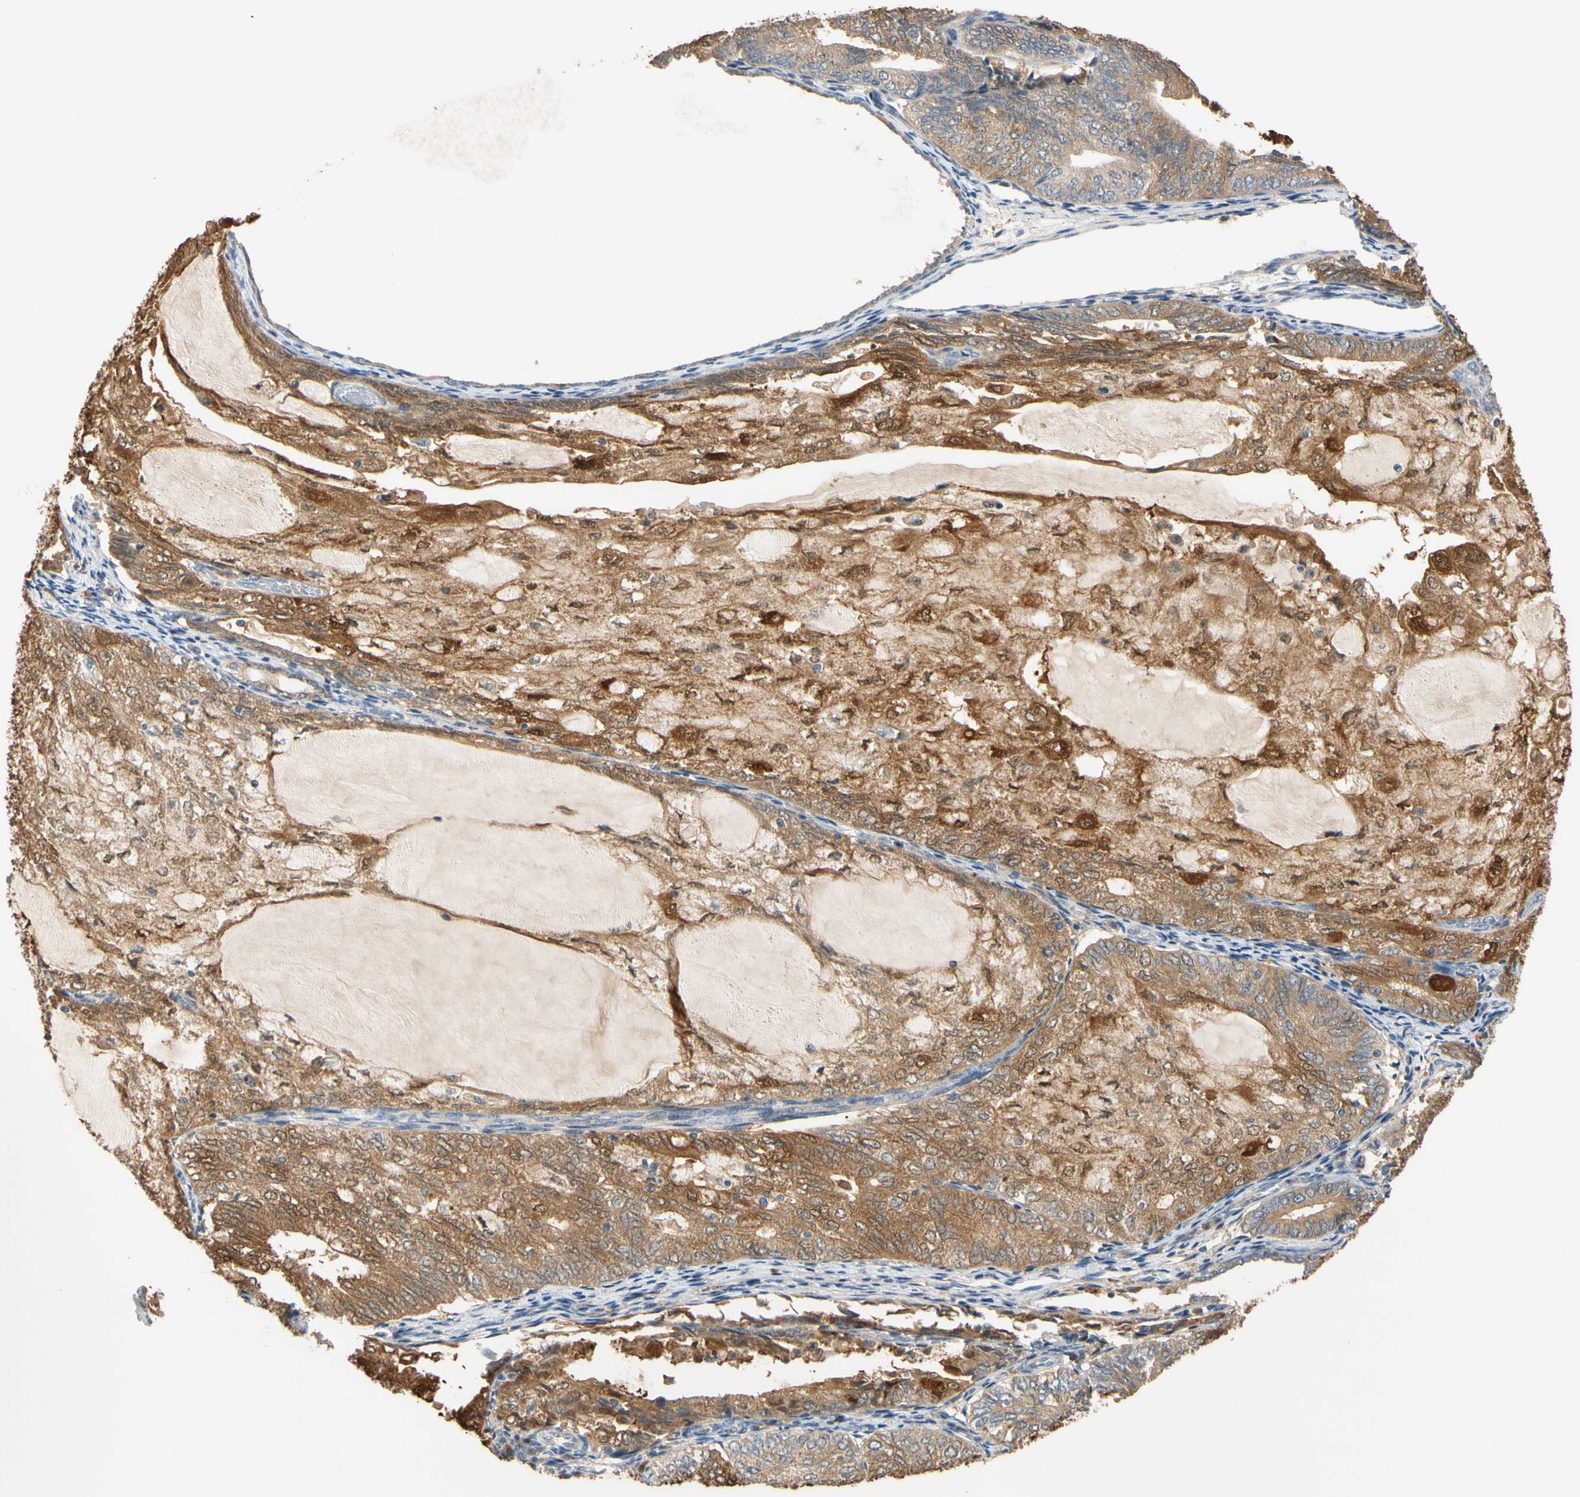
{"staining": {"intensity": "moderate", "quantity": "25%-75%", "location": "cytoplasmic/membranous"}, "tissue": "endometrial cancer", "cell_type": "Tumor cells", "image_type": "cancer", "snomed": [{"axis": "morphology", "description": "Adenocarcinoma, NOS"}, {"axis": "topography", "description": "Endometrium"}], "caption": "IHC image of neoplastic tissue: endometrial cancer stained using immunohistochemistry (IHC) reveals medium levels of moderate protein expression localized specifically in the cytoplasmic/membranous of tumor cells, appearing as a cytoplasmic/membranous brown color.", "gene": "GPSM2", "patient": {"sex": "female", "age": 81}}